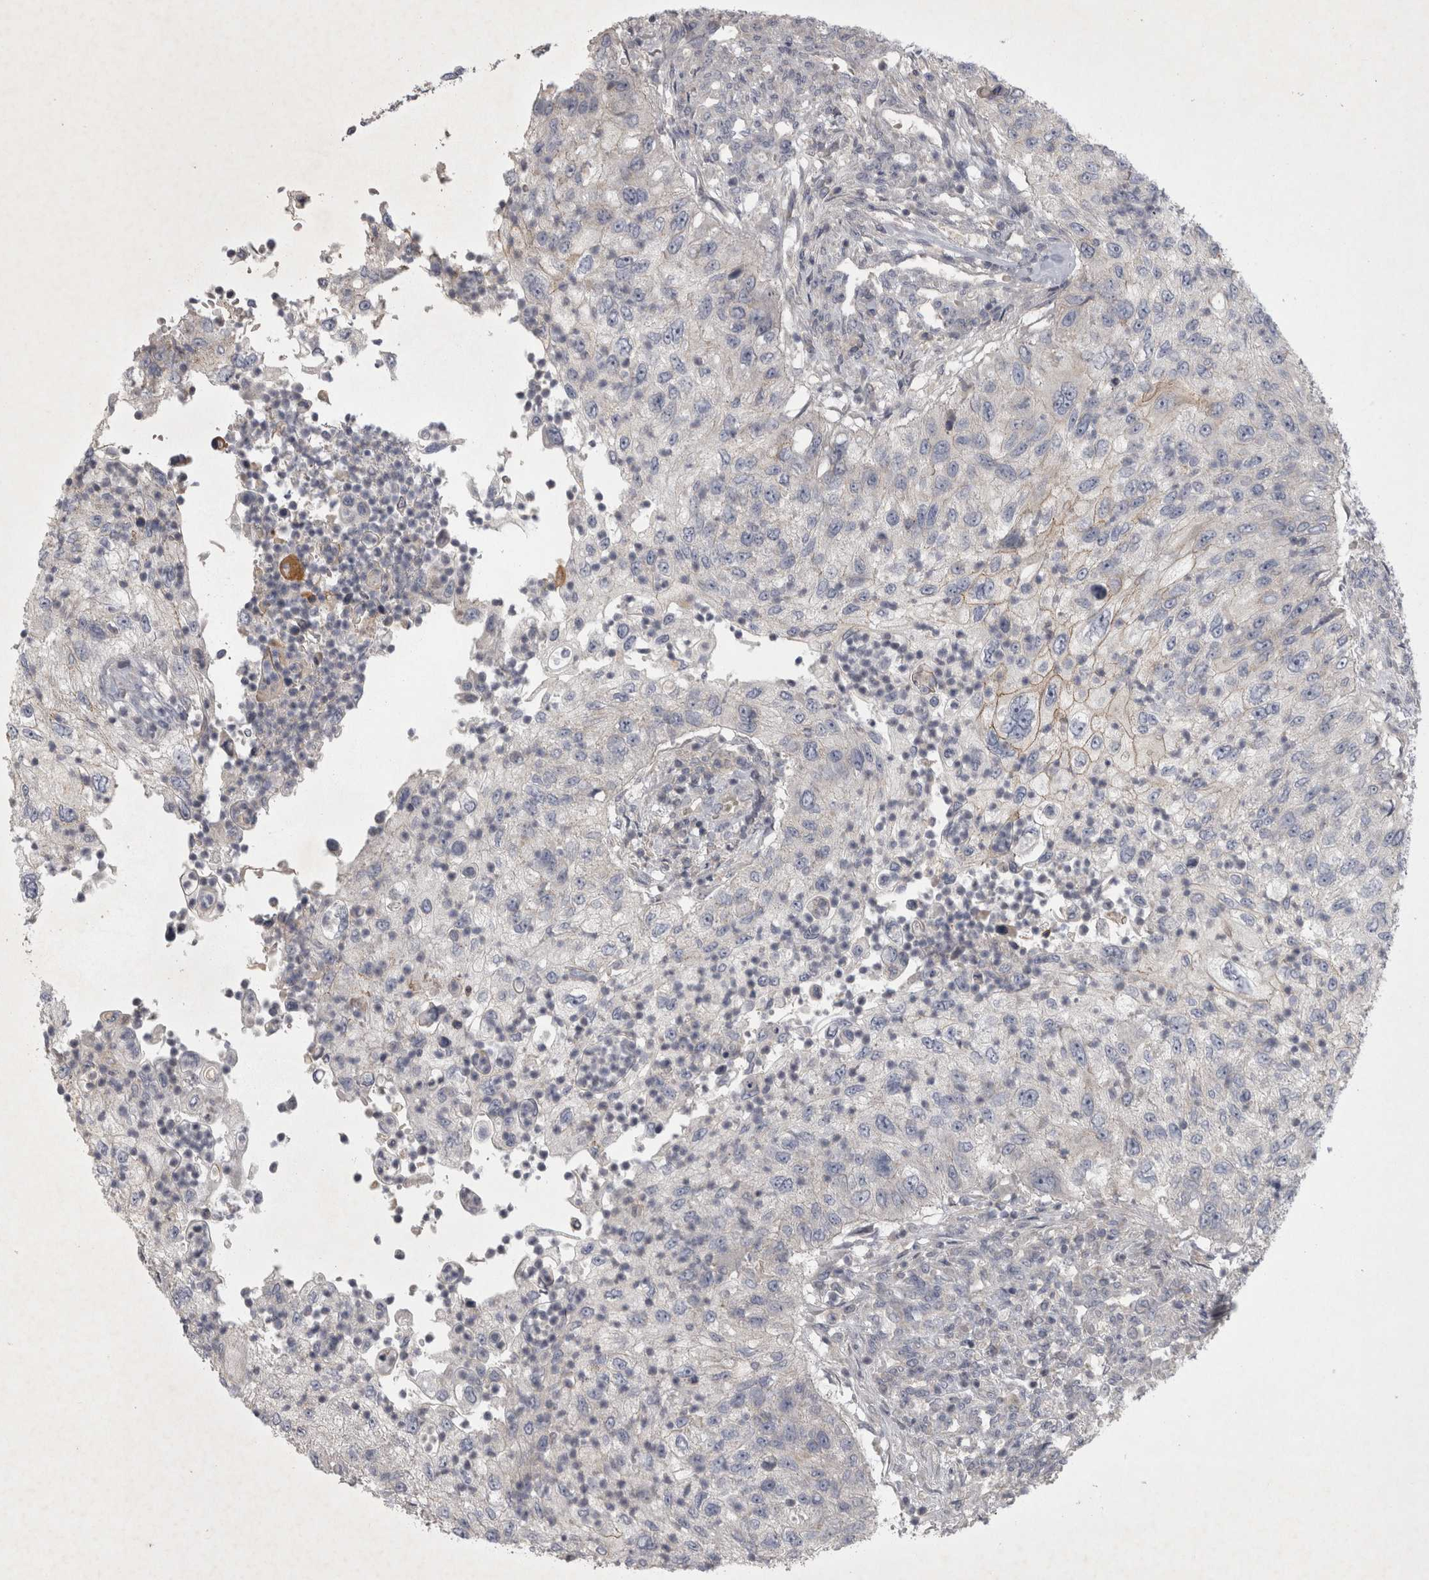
{"staining": {"intensity": "weak", "quantity": "<25%", "location": "cytoplasmic/membranous"}, "tissue": "urothelial cancer", "cell_type": "Tumor cells", "image_type": "cancer", "snomed": [{"axis": "morphology", "description": "Urothelial carcinoma, High grade"}, {"axis": "topography", "description": "Urinary bladder"}], "caption": "A photomicrograph of human urothelial carcinoma (high-grade) is negative for staining in tumor cells.", "gene": "ENPP7", "patient": {"sex": "female", "age": 60}}